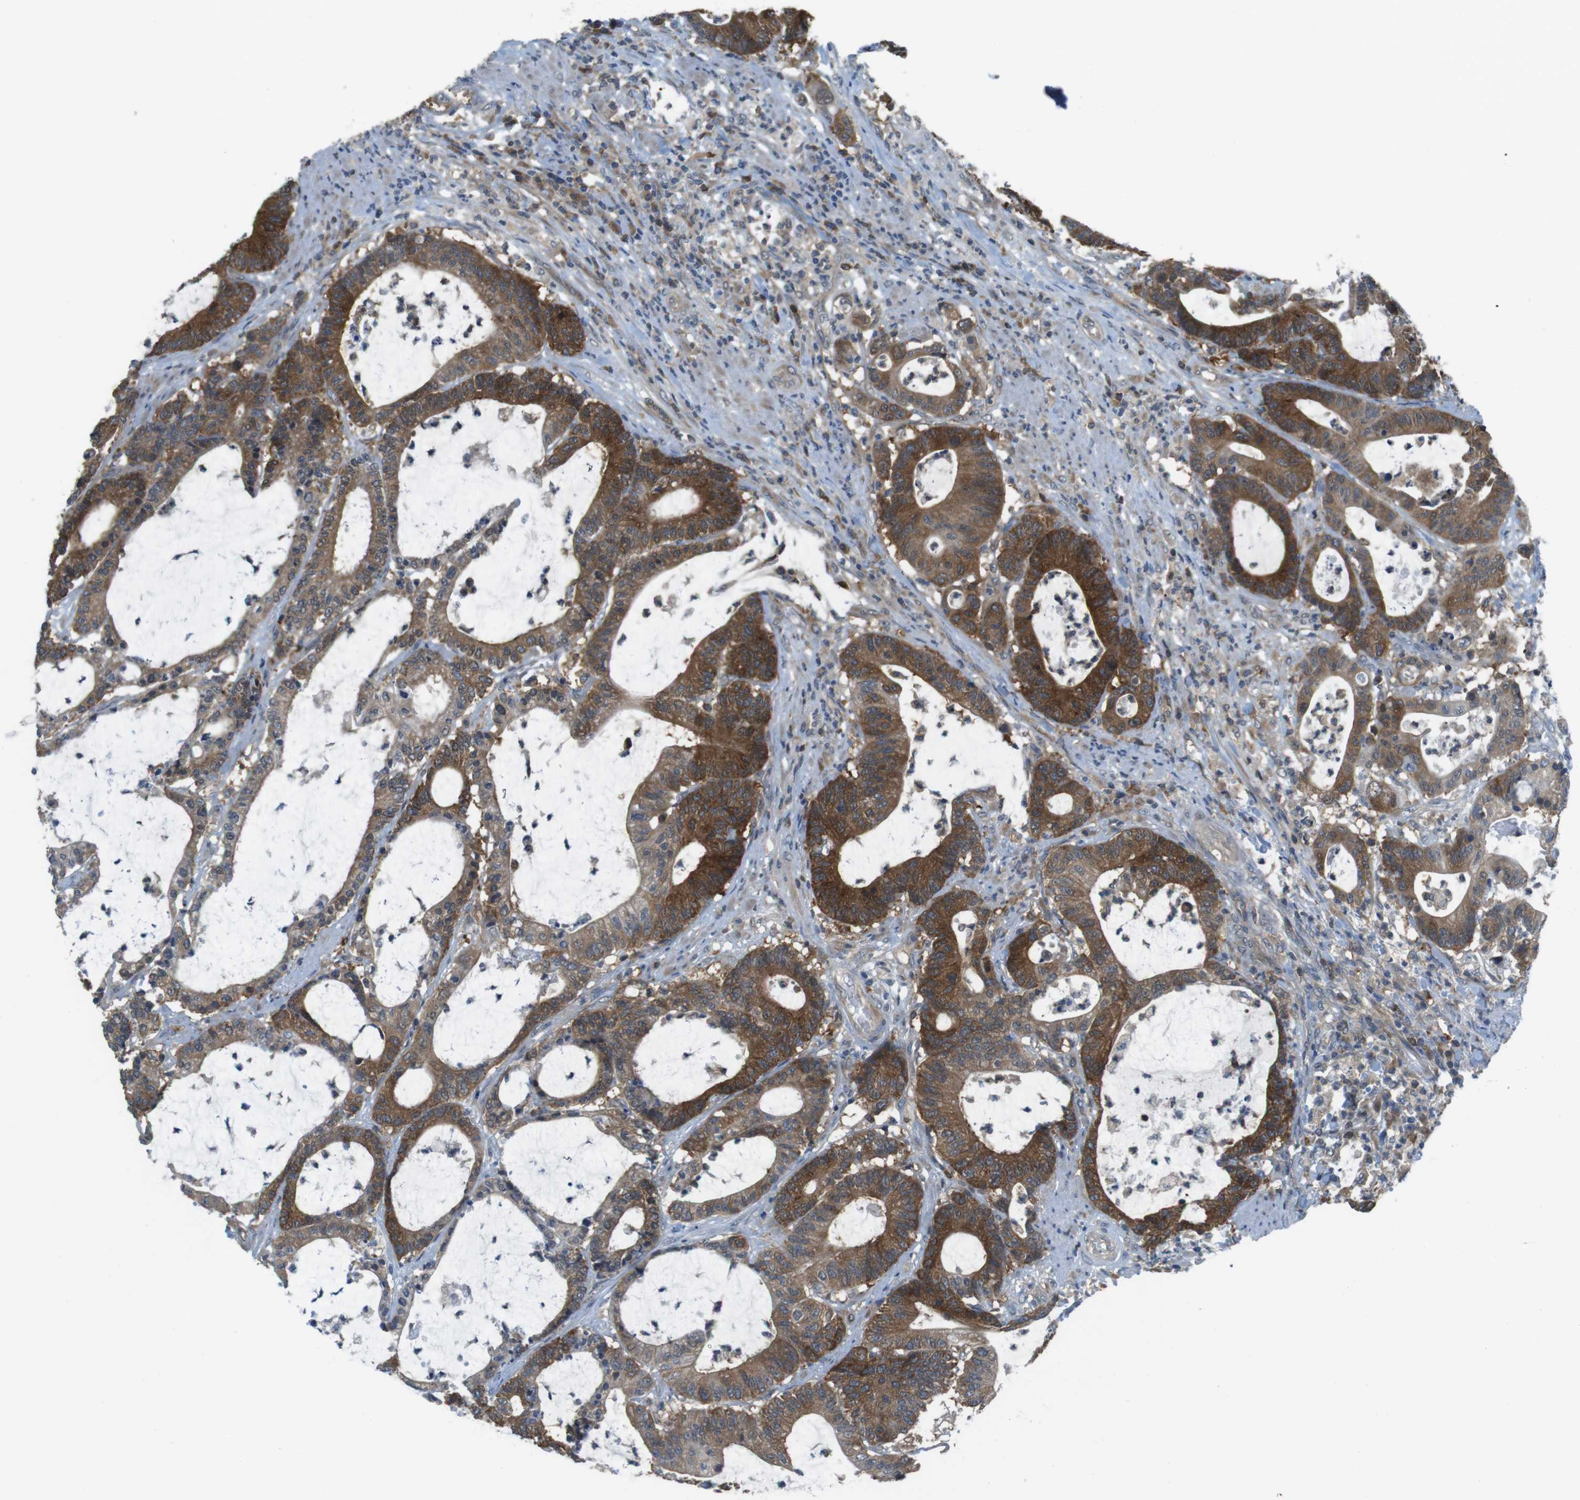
{"staining": {"intensity": "strong", "quantity": ">75%", "location": "cytoplasmic/membranous"}, "tissue": "colorectal cancer", "cell_type": "Tumor cells", "image_type": "cancer", "snomed": [{"axis": "morphology", "description": "Adenocarcinoma, NOS"}, {"axis": "topography", "description": "Colon"}], "caption": "High-power microscopy captured an immunohistochemistry micrograph of colorectal cancer (adenocarcinoma), revealing strong cytoplasmic/membranous positivity in about >75% of tumor cells. (DAB = brown stain, brightfield microscopy at high magnification).", "gene": "MTHFD1", "patient": {"sex": "female", "age": 84}}